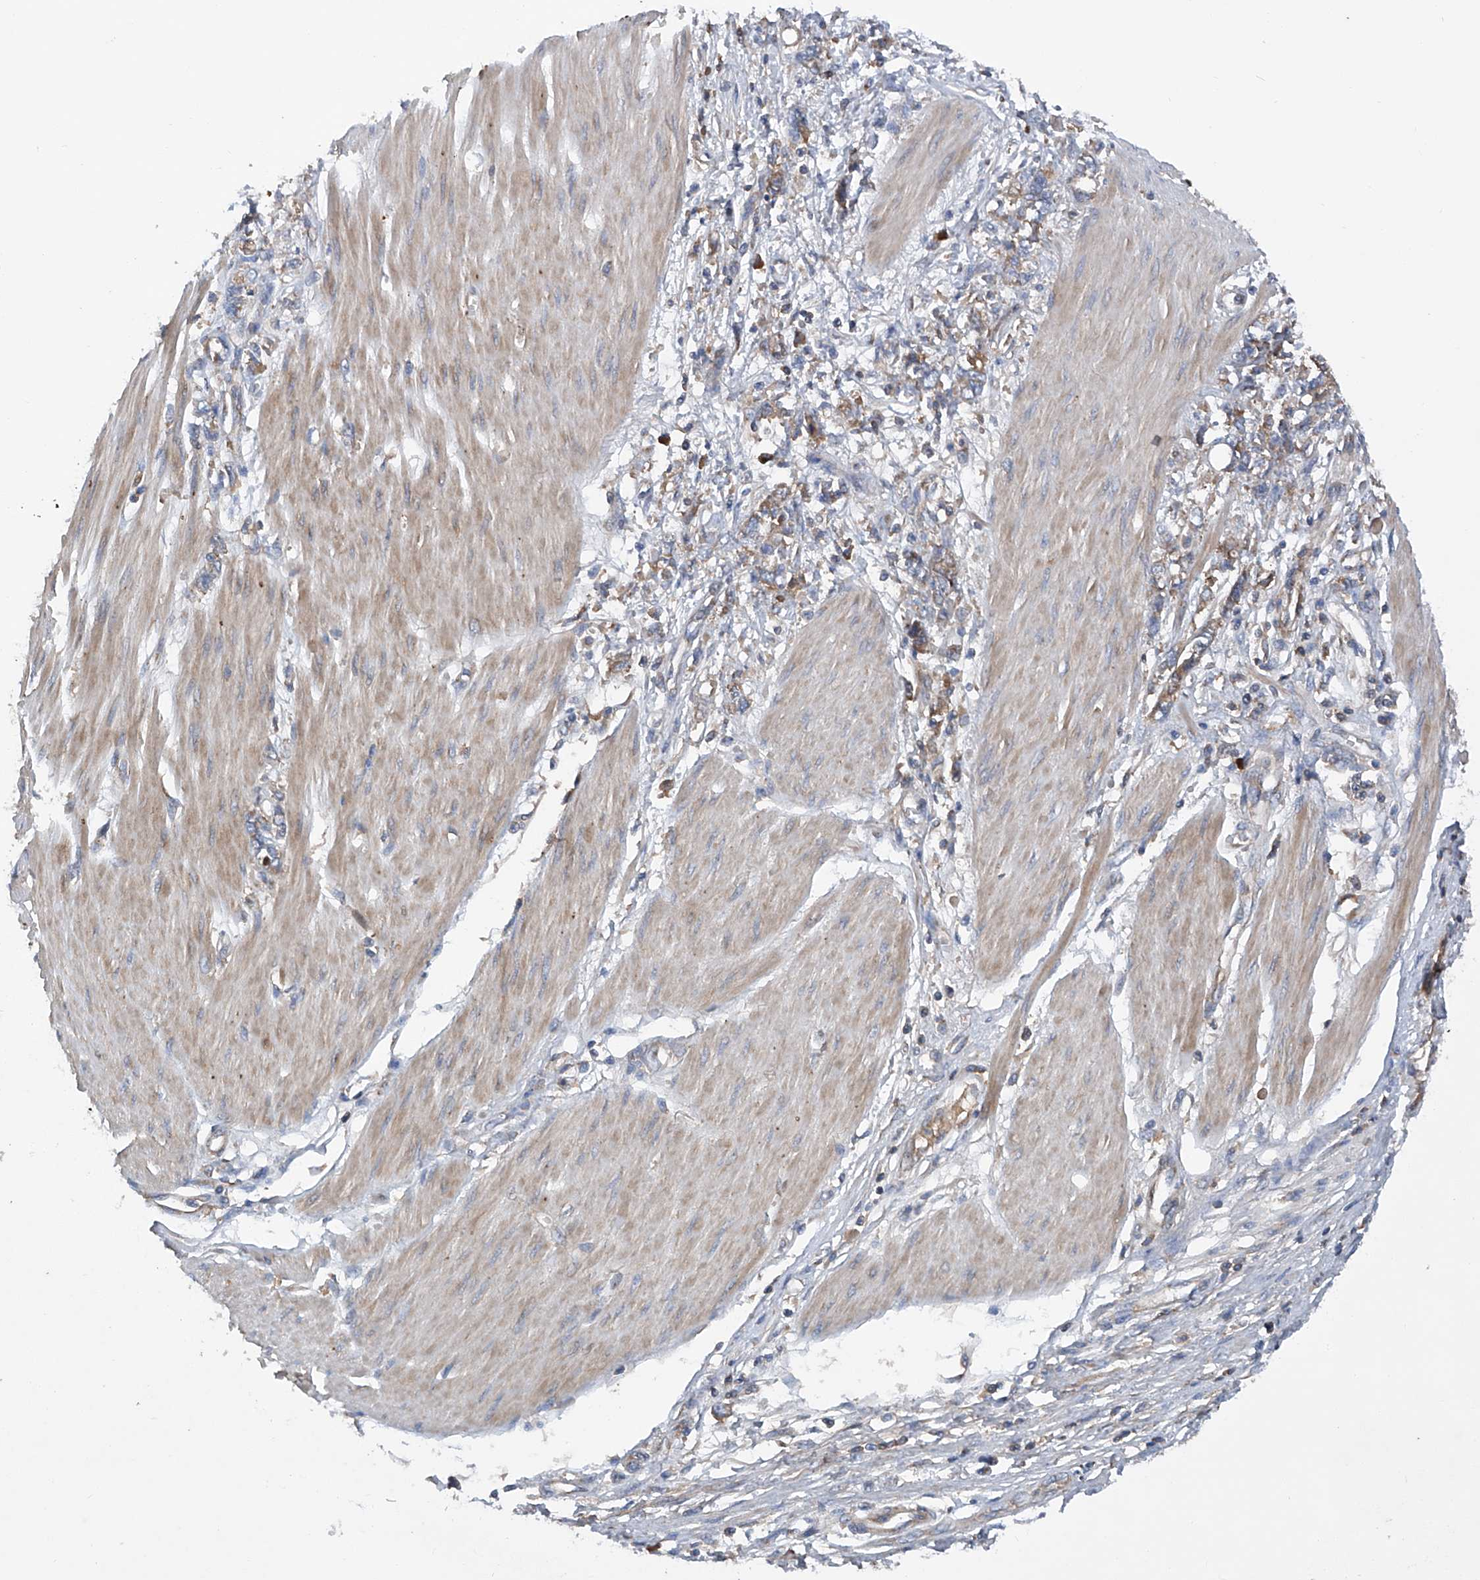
{"staining": {"intensity": "moderate", "quantity": "25%-75%", "location": "cytoplasmic/membranous"}, "tissue": "stomach cancer", "cell_type": "Tumor cells", "image_type": "cancer", "snomed": [{"axis": "morphology", "description": "Adenocarcinoma, NOS"}, {"axis": "topography", "description": "Stomach"}], "caption": "A brown stain shows moderate cytoplasmic/membranous expression of a protein in stomach cancer (adenocarcinoma) tumor cells.", "gene": "ASCC3", "patient": {"sex": "female", "age": 76}}